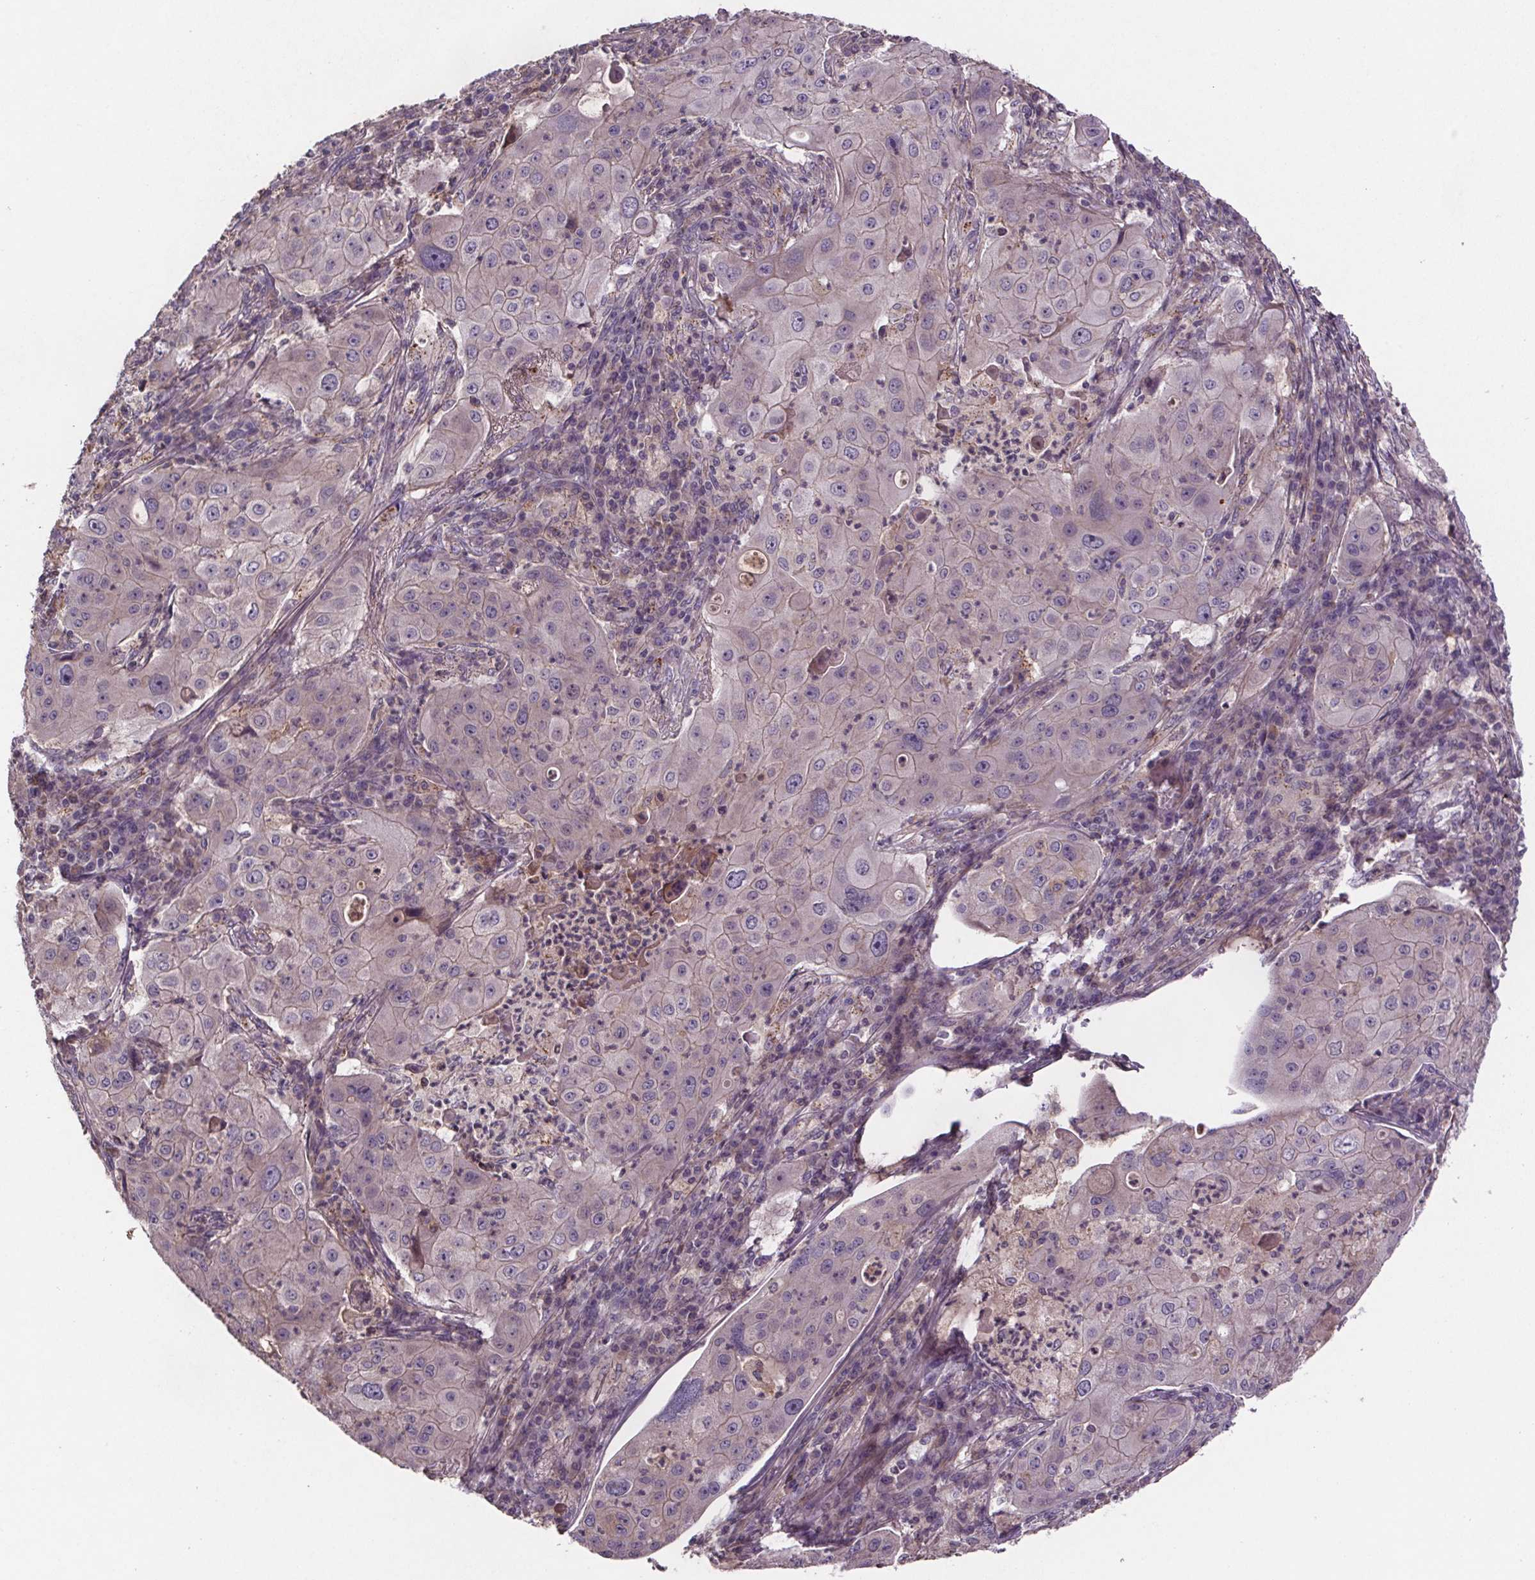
{"staining": {"intensity": "negative", "quantity": "none", "location": "none"}, "tissue": "lung cancer", "cell_type": "Tumor cells", "image_type": "cancer", "snomed": [{"axis": "morphology", "description": "Squamous cell carcinoma, NOS"}, {"axis": "topography", "description": "Lung"}], "caption": "Immunohistochemistry (IHC) of squamous cell carcinoma (lung) demonstrates no positivity in tumor cells. The staining was performed using DAB to visualize the protein expression in brown, while the nuclei were stained in blue with hematoxylin (Magnification: 20x).", "gene": "CLN3", "patient": {"sex": "female", "age": 59}}